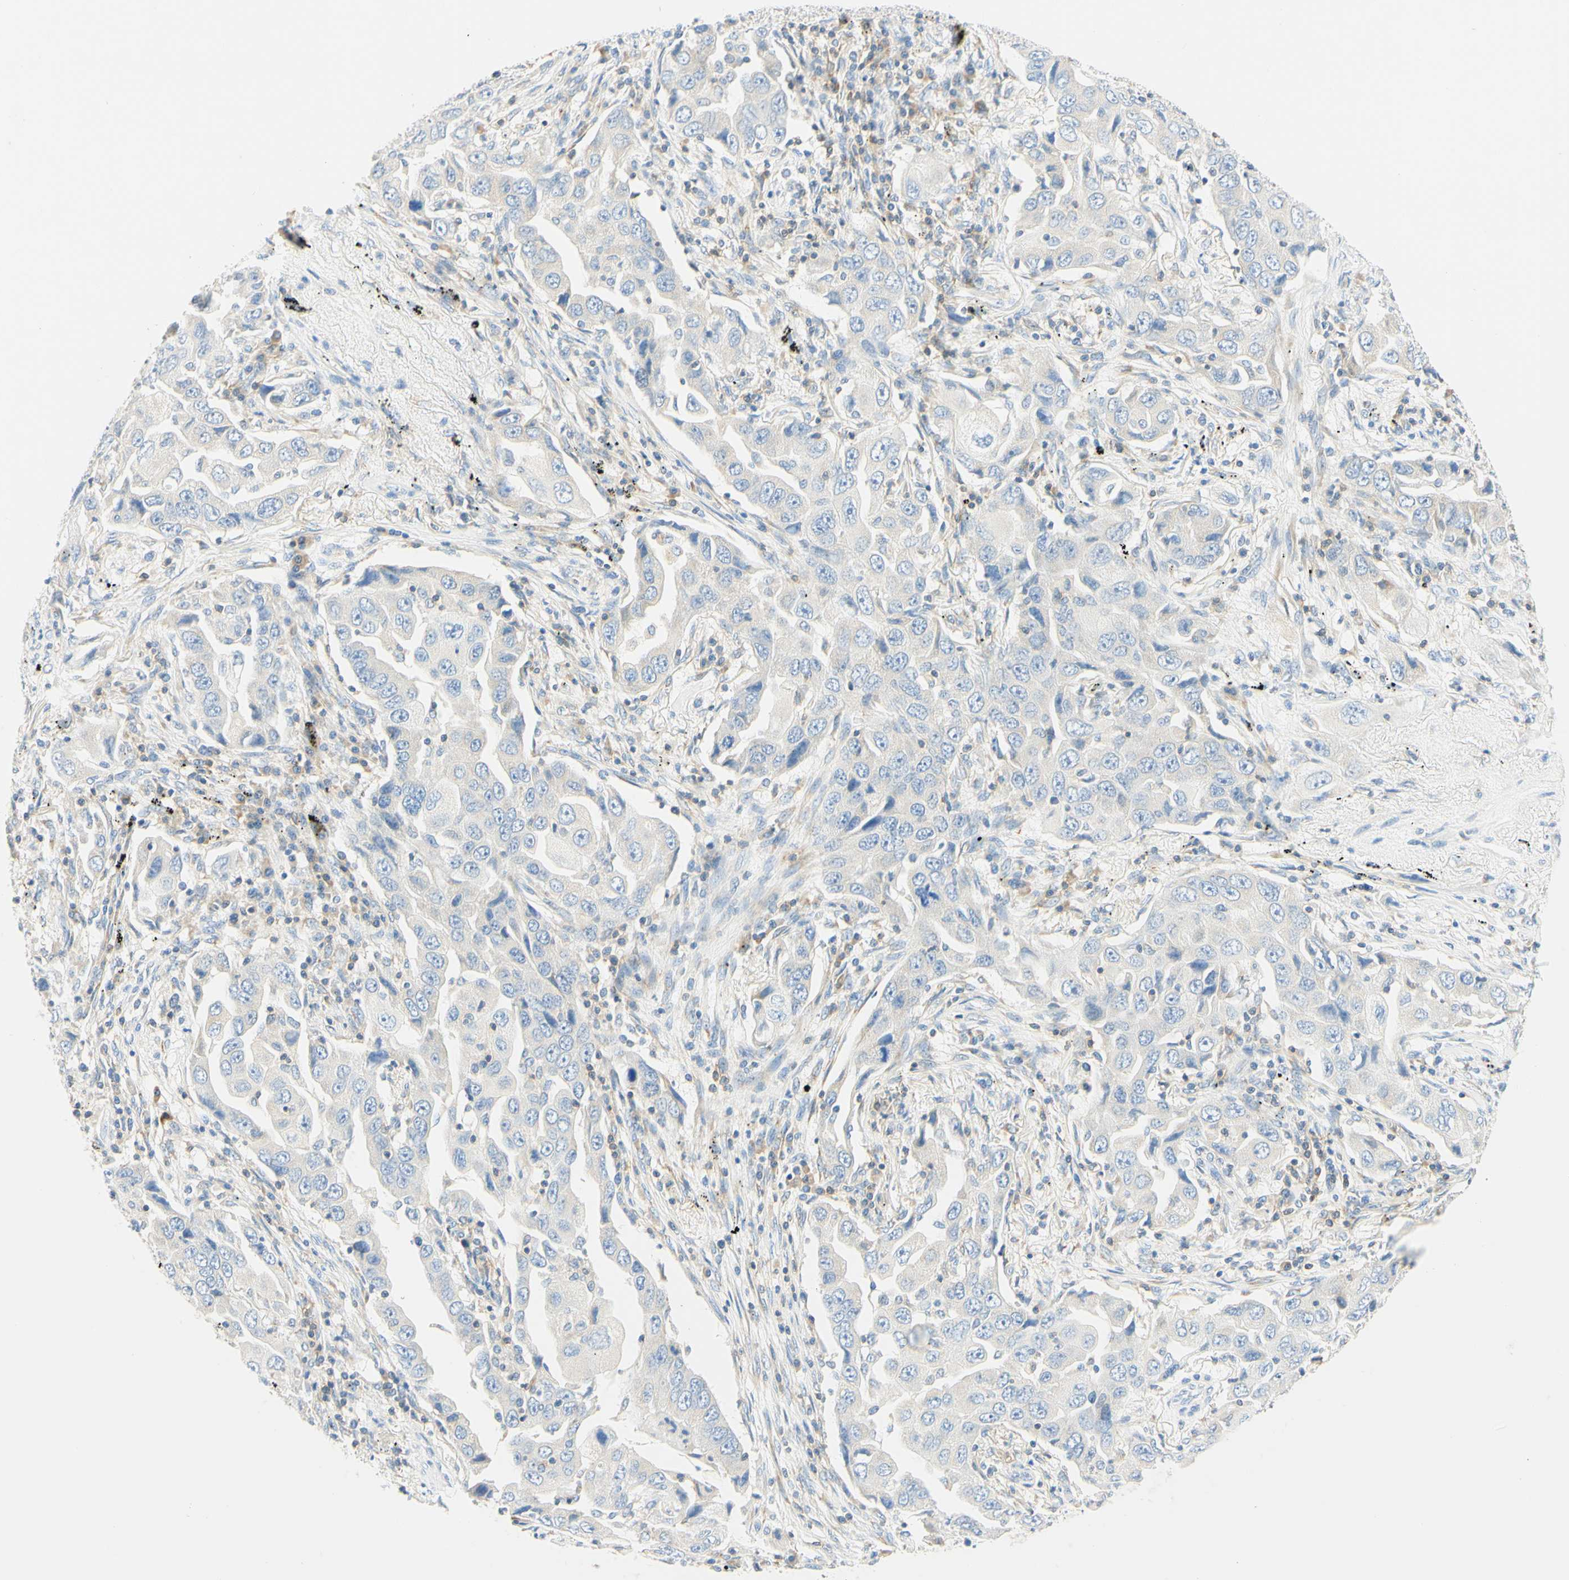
{"staining": {"intensity": "negative", "quantity": "none", "location": "none"}, "tissue": "lung cancer", "cell_type": "Tumor cells", "image_type": "cancer", "snomed": [{"axis": "morphology", "description": "Adenocarcinoma, NOS"}, {"axis": "topography", "description": "Lung"}], "caption": "IHC of lung cancer (adenocarcinoma) exhibits no staining in tumor cells.", "gene": "LAT", "patient": {"sex": "female", "age": 65}}